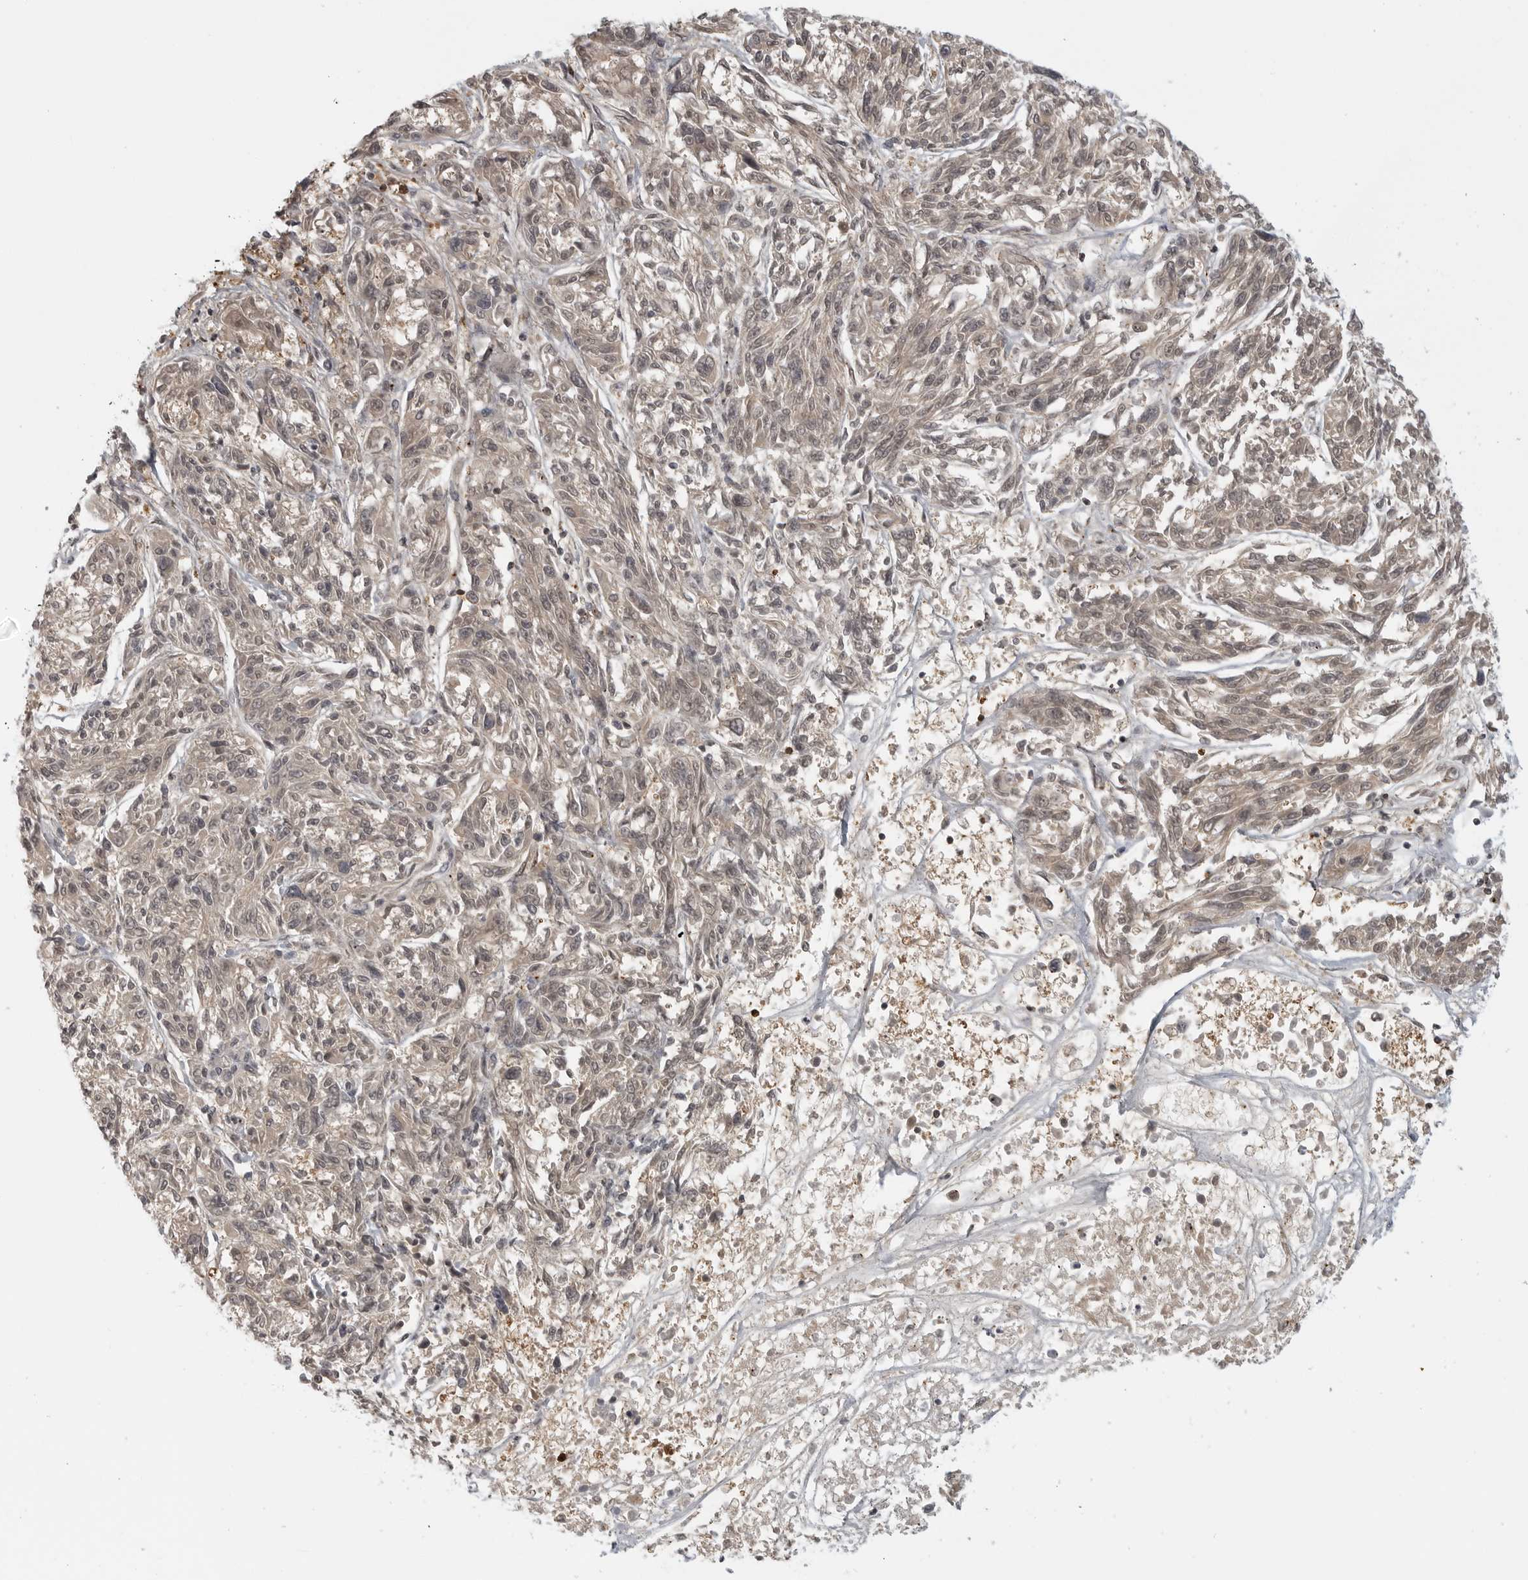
{"staining": {"intensity": "weak", "quantity": "25%-75%", "location": "cytoplasmic/membranous"}, "tissue": "melanoma", "cell_type": "Tumor cells", "image_type": "cancer", "snomed": [{"axis": "morphology", "description": "Malignant melanoma, NOS"}, {"axis": "topography", "description": "Skin"}], "caption": "Brown immunohistochemical staining in melanoma displays weak cytoplasmic/membranous expression in about 25%-75% of tumor cells.", "gene": "CTIF", "patient": {"sex": "male", "age": 53}}